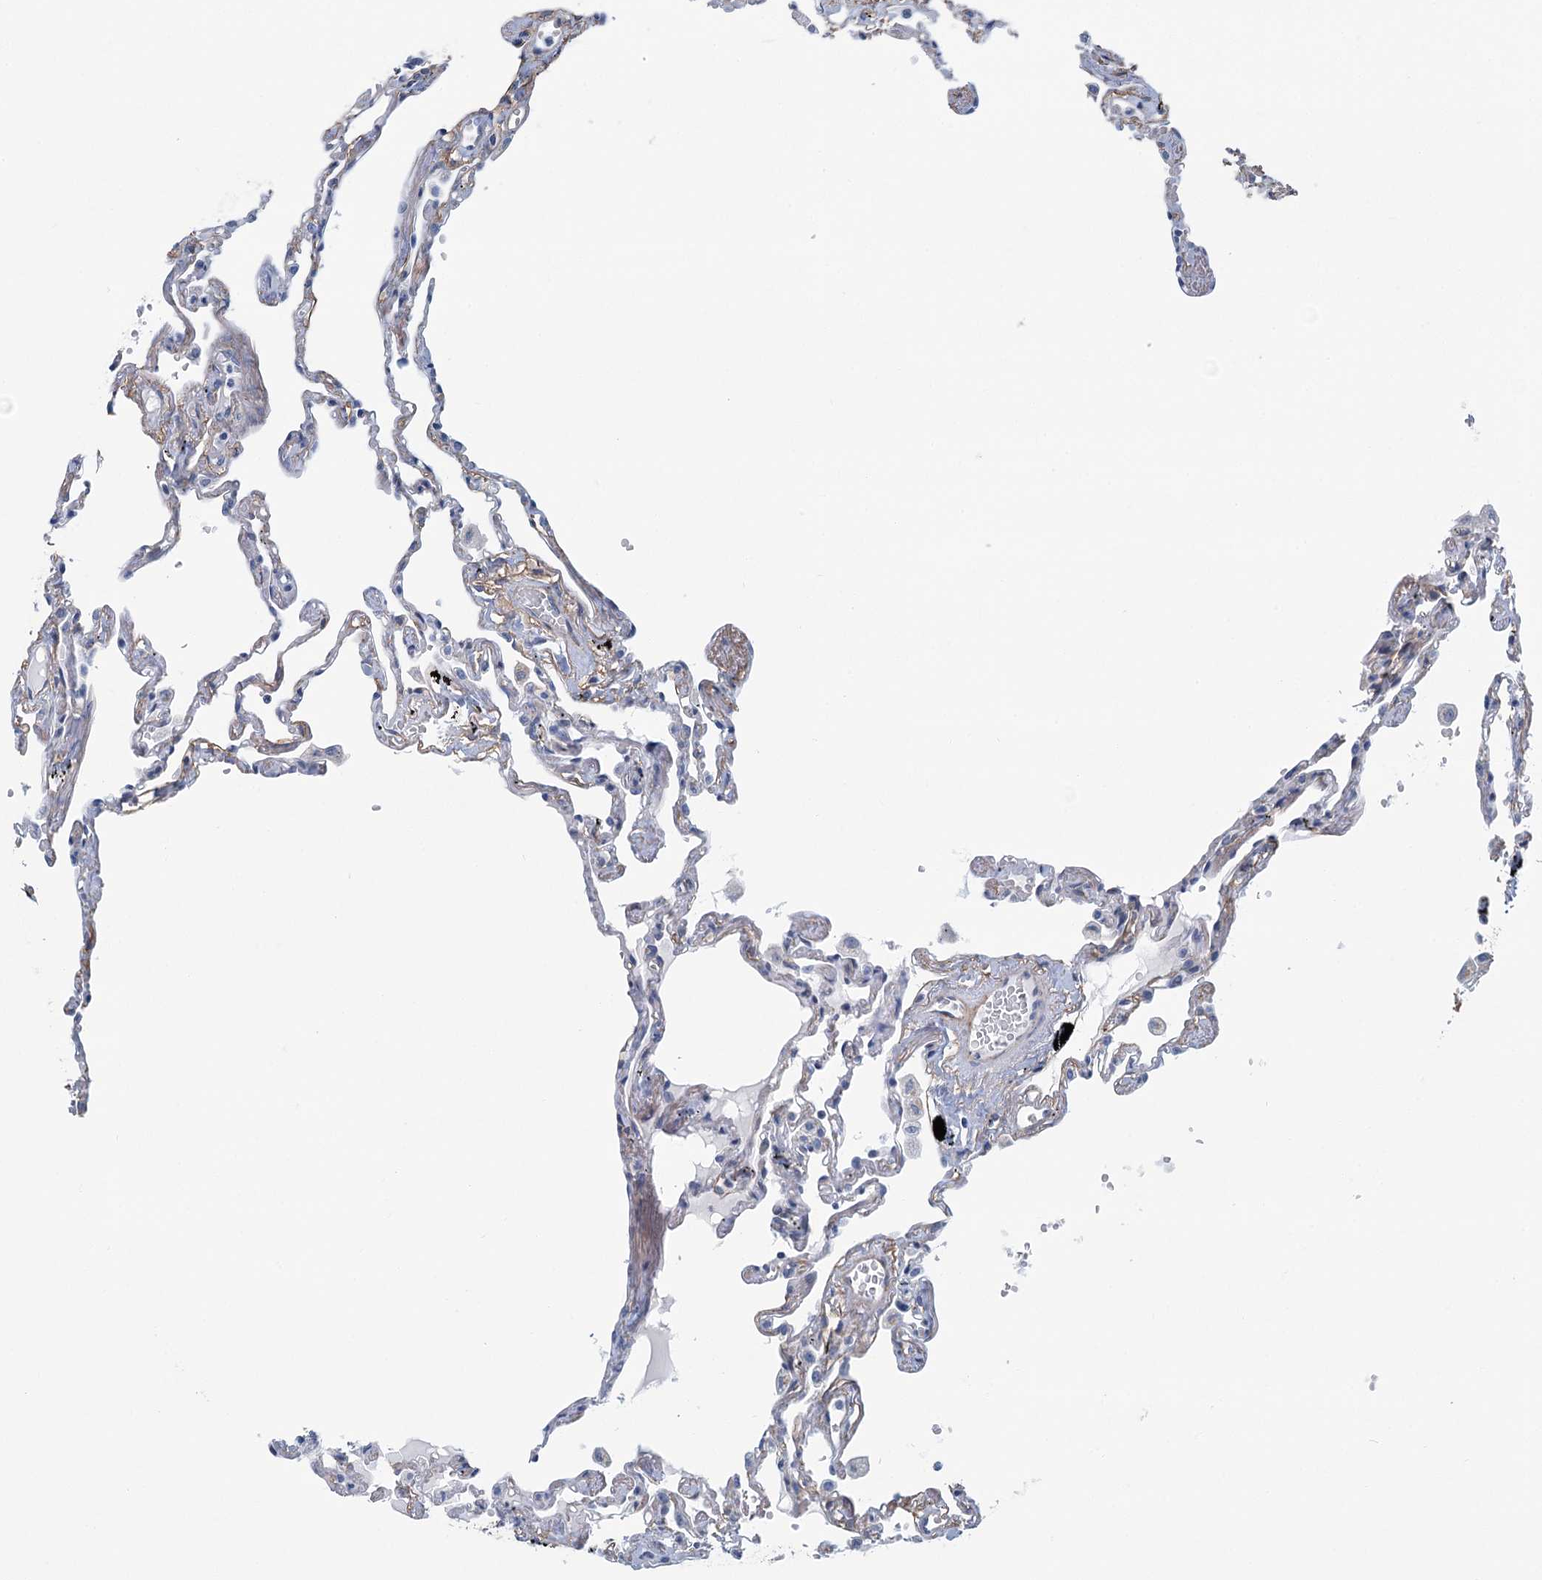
{"staining": {"intensity": "negative", "quantity": "none", "location": "none"}, "tissue": "lung", "cell_type": "Alveolar cells", "image_type": "normal", "snomed": [{"axis": "morphology", "description": "Normal tissue, NOS"}, {"axis": "topography", "description": "Lung"}], "caption": "DAB (3,3'-diaminobenzidine) immunohistochemical staining of benign lung demonstrates no significant positivity in alveolar cells.", "gene": "ZNF527", "patient": {"sex": "female", "age": 67}}